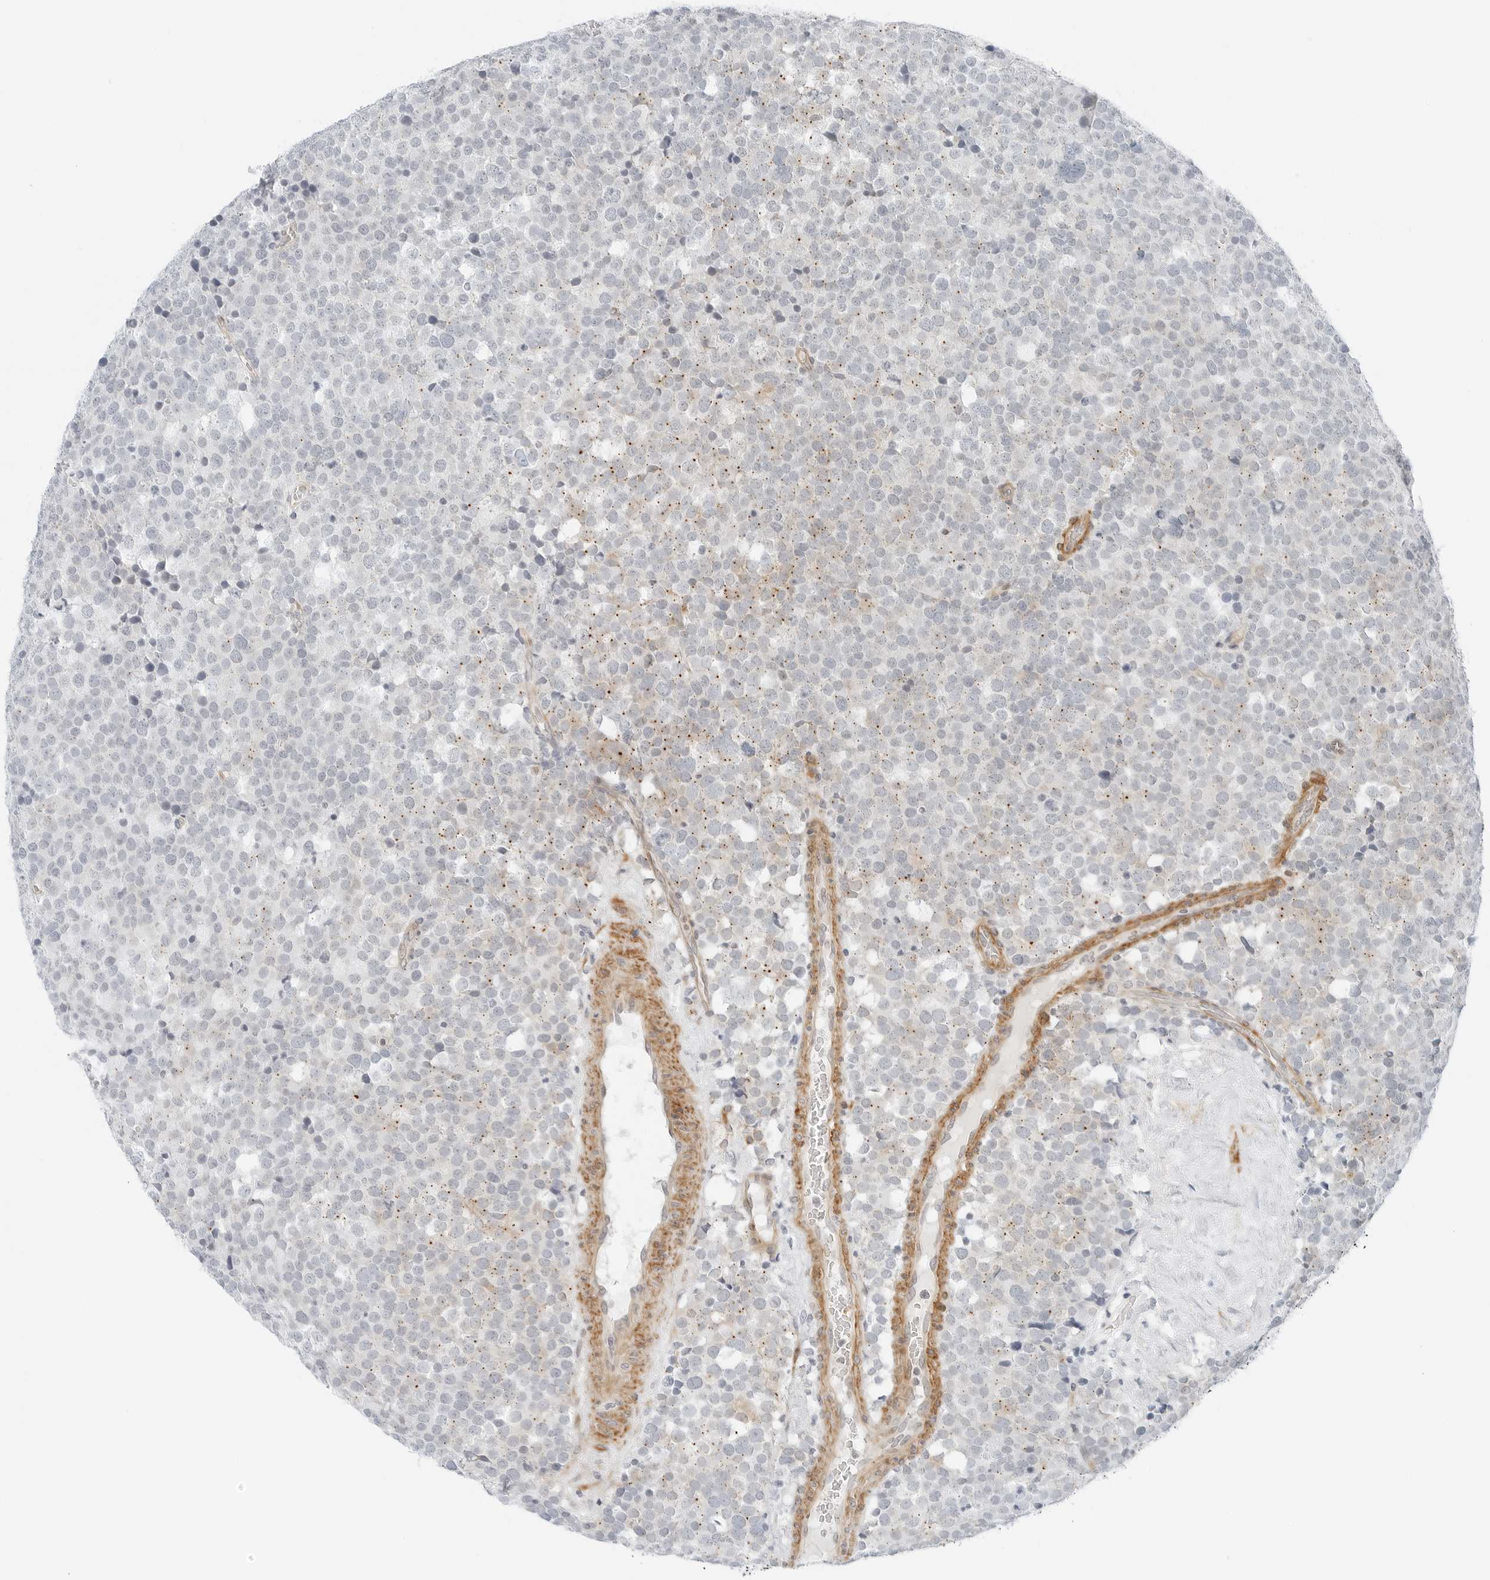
{"staining": {"intensity": "weak", "quantity": "<25%", "location": "cytoplasmic/membranous"}, "tissue": "testis cancer", "cell_type": "Tumor cells", "image_type": "cancer", "snomed": [{"axis": "morphology", "description": "Seminoma, NOS"}, {"axis": "topography", "description": "Testis"}], "caption": "Immunohistochemistry (IHC) image of neoplastic tissue: human testis seminoma stained with DAB (3,3'-diaminobenzidine) shows no significant protein positivity in tumor cells. (Immunohistochemistry, brightfield microscopy, high magnification).", "gene": "IQCC", "patient": {"sex": "male", "age": 71}}